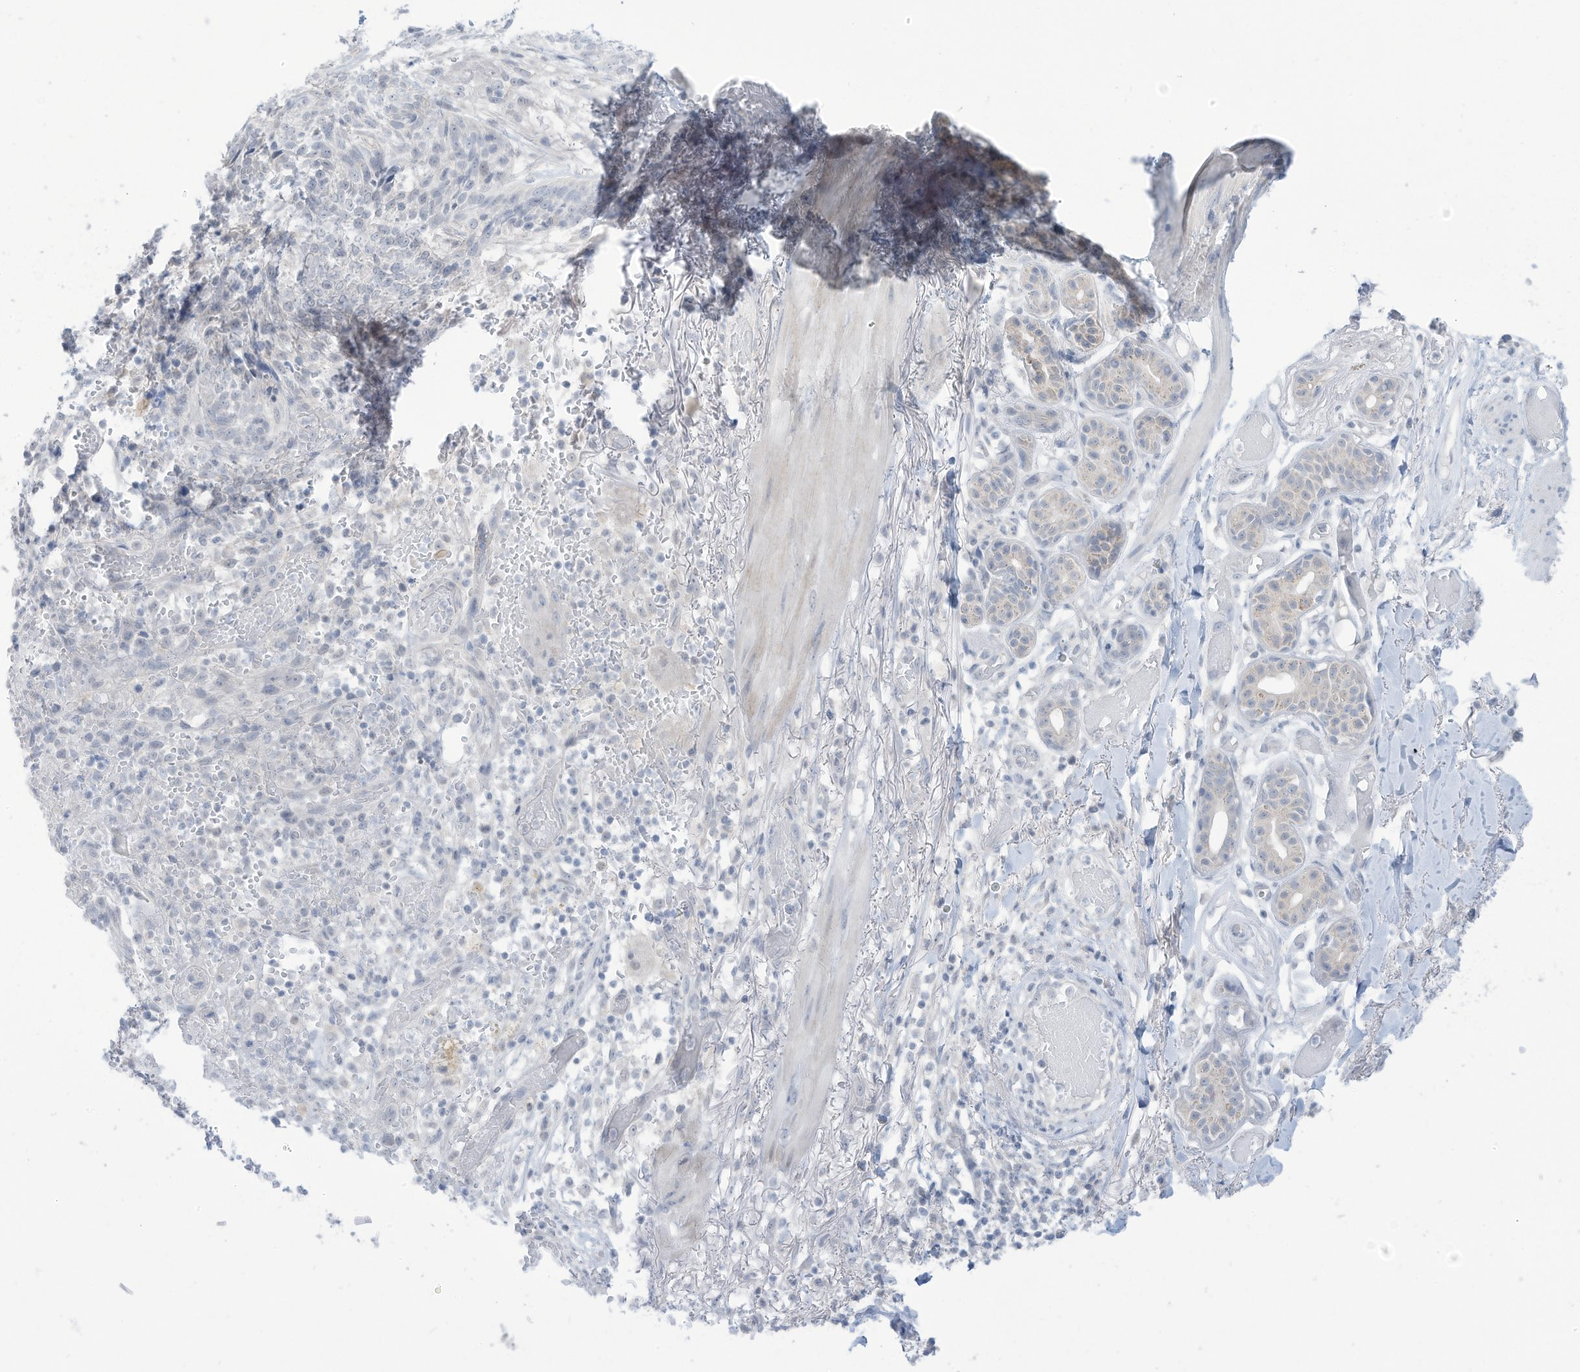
{"staining": {"intensity": "negative", "quantity": "none", "location": "none"}, "tissue": "skin cancer", "cell_type": "Tumor cells", "image_type": "cancer", "snomed": [{"axis": "morphology", "description": "Normal tissue, NOS"}, {"axis": "morphology", "description": "Basal cell carcinoma"}, {"axis": "topography", "description": "Skin"}], "caption": "Image shows no protein positivity in tumor cells of skin cancer (basal cell carcinoma) tissue.", "gene": "OGT", "patient": {"sex": "male", "age": 64}}